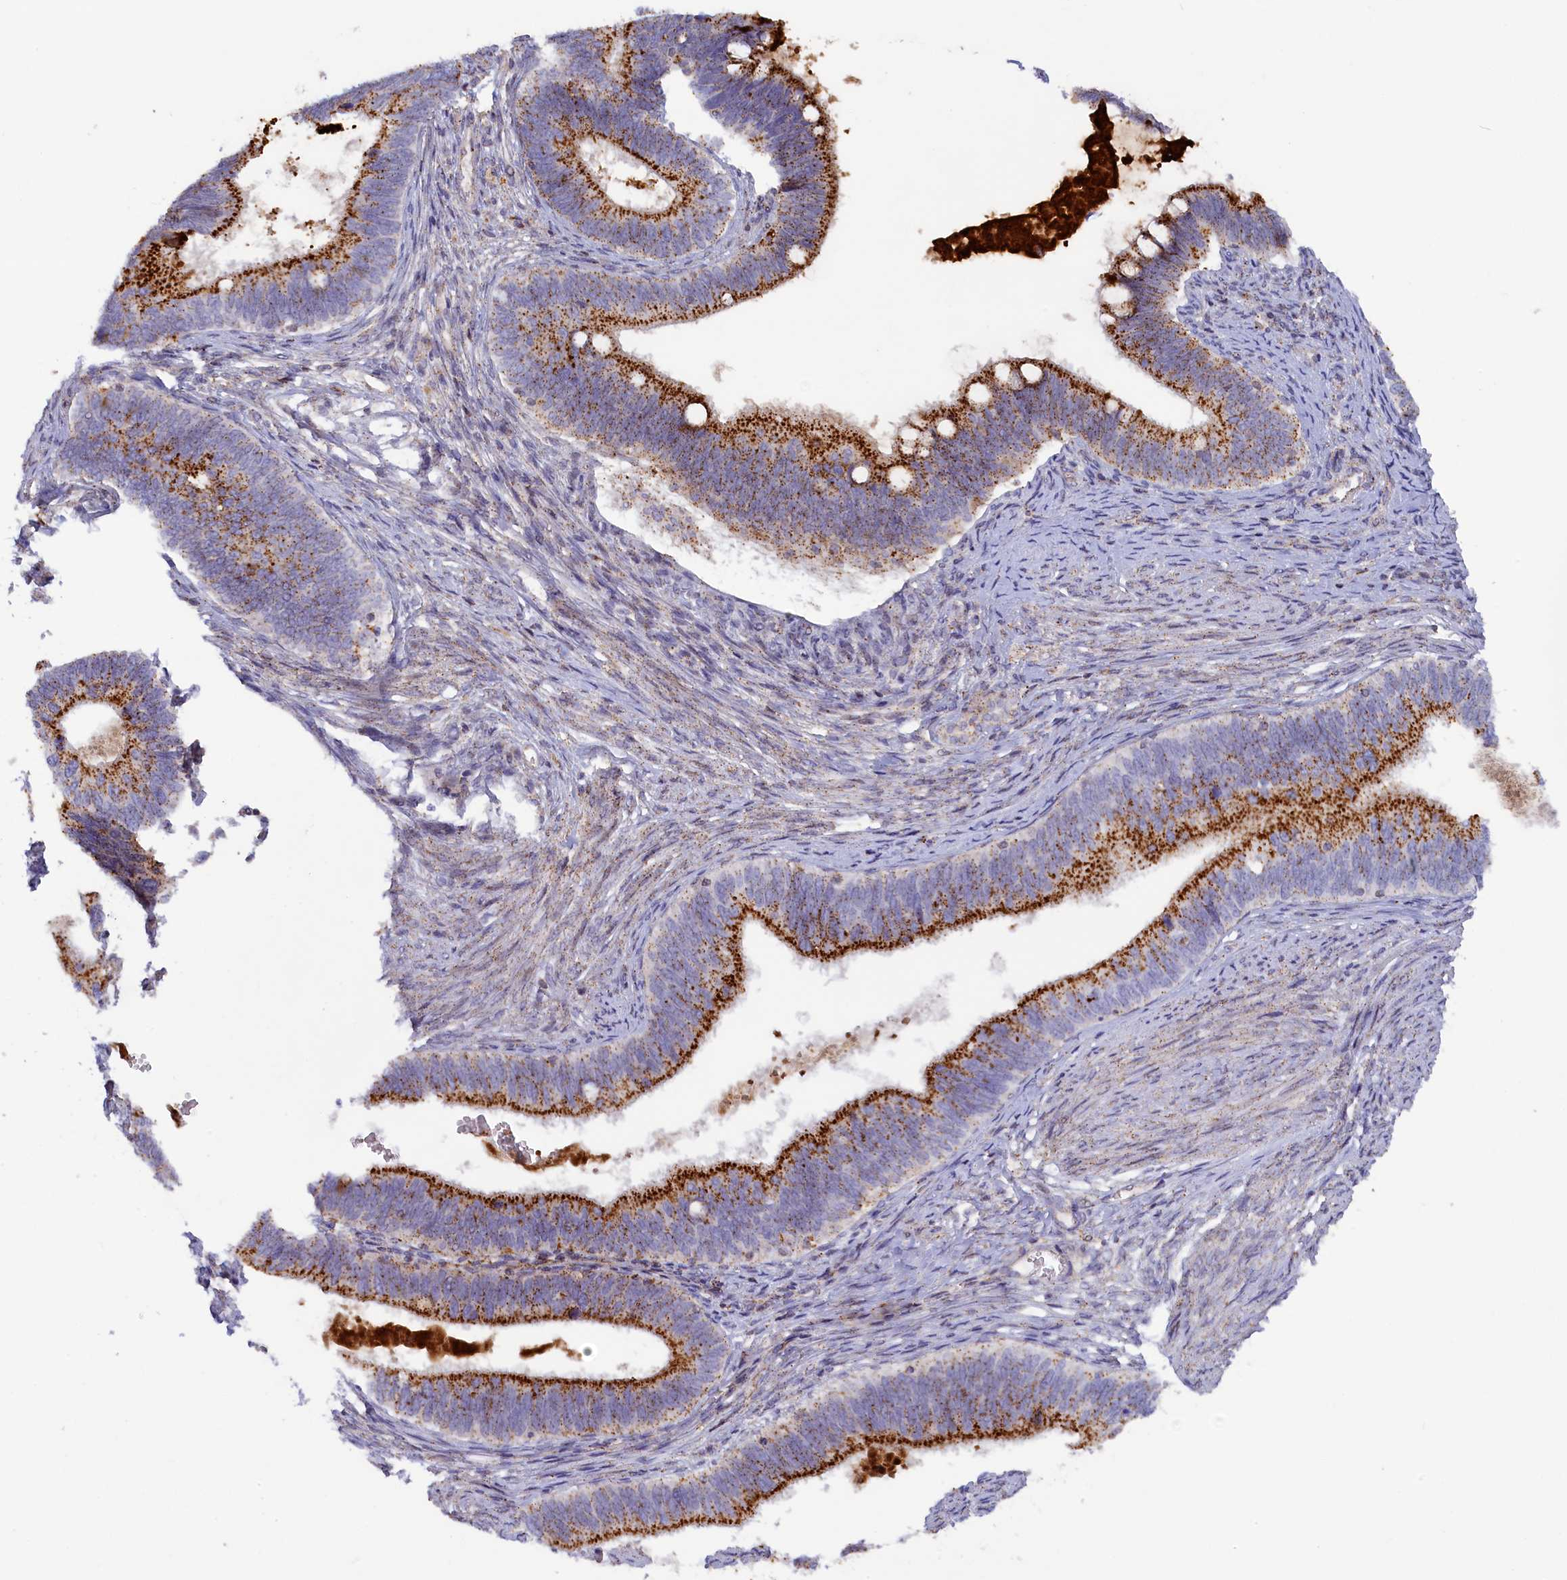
{"staining": {"intensity": "strong", "quantity": ">75%", "location": "cytoplasmic/membranous"}, "tissue": "cervical cancer", "cell_type": "Tumor cells", "image_type": "cancer", "snomed": [{"axis": "morphology", "description": "Adenocarcinoma, NOS"}, {"axis": "topography", "description": "Cervix"}], "caption": "A high amount of strong cytoplasmic/membranous staining is appreciated in approximately >75% of tumor cells in adenocarcinoma (cervical) tissue.", "gene": "HYKK", "patient": {"sex": "female", "age": 42}}